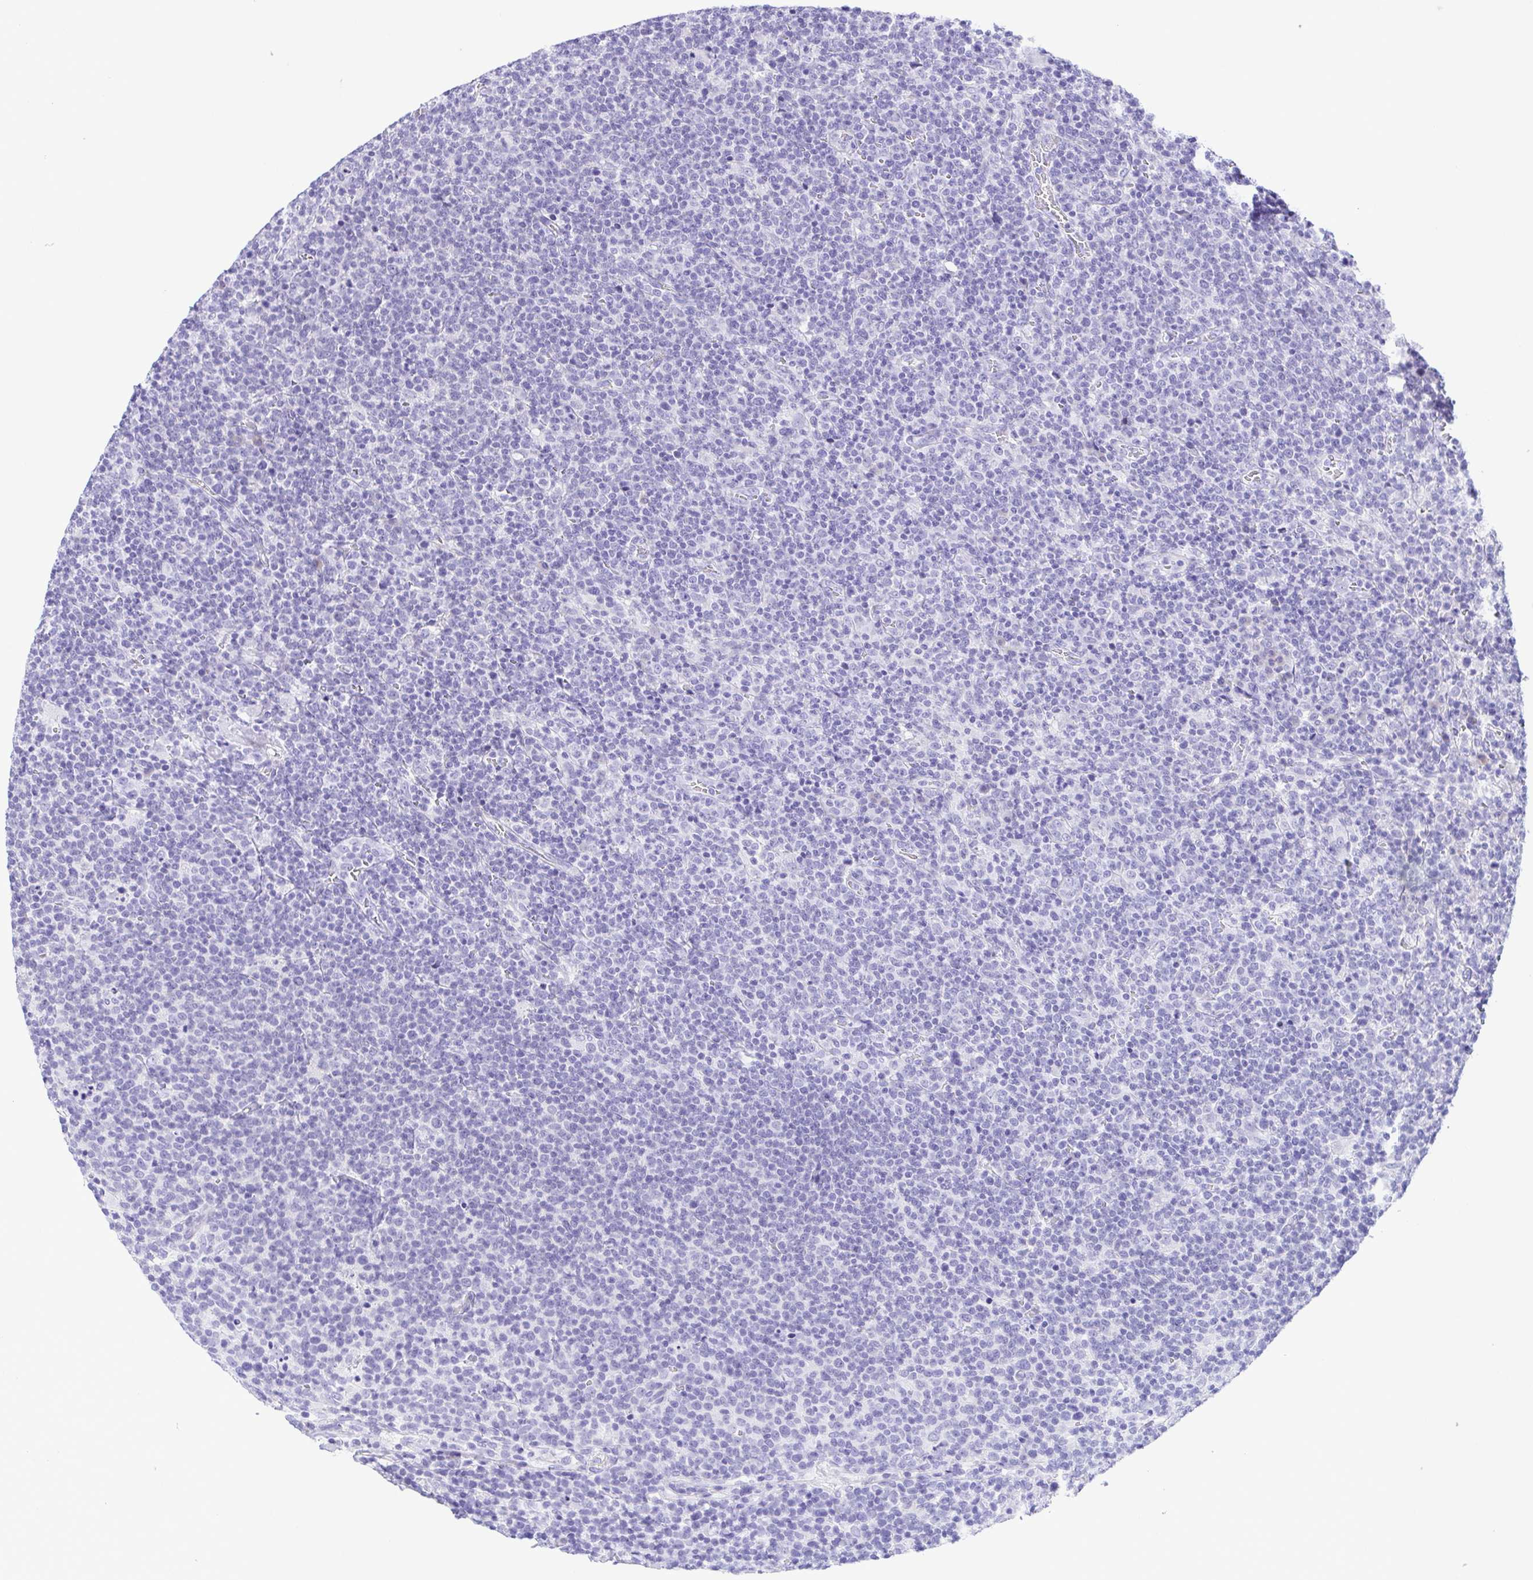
{"staining": {"intensity": "negative", "quantity": "none", "location": "none"}, "tissue": "lymphoma", "cell_type": "Tumor cells", "image_type": "cancer", "snomed": [{"axis": "morphology", "description": "Malignant lymphoma, non-Hodgkin's type, High grade"}, {"axis": "topography", "description": "Lymph node"}], "caption": "The photomicrograph demonstrates no significant expression in tumor cells of malignant lymphoma, non-Hodgkin's type (high-grade).", "gene": "PAK3", "patient": {"sex": "male", "age": 61}}